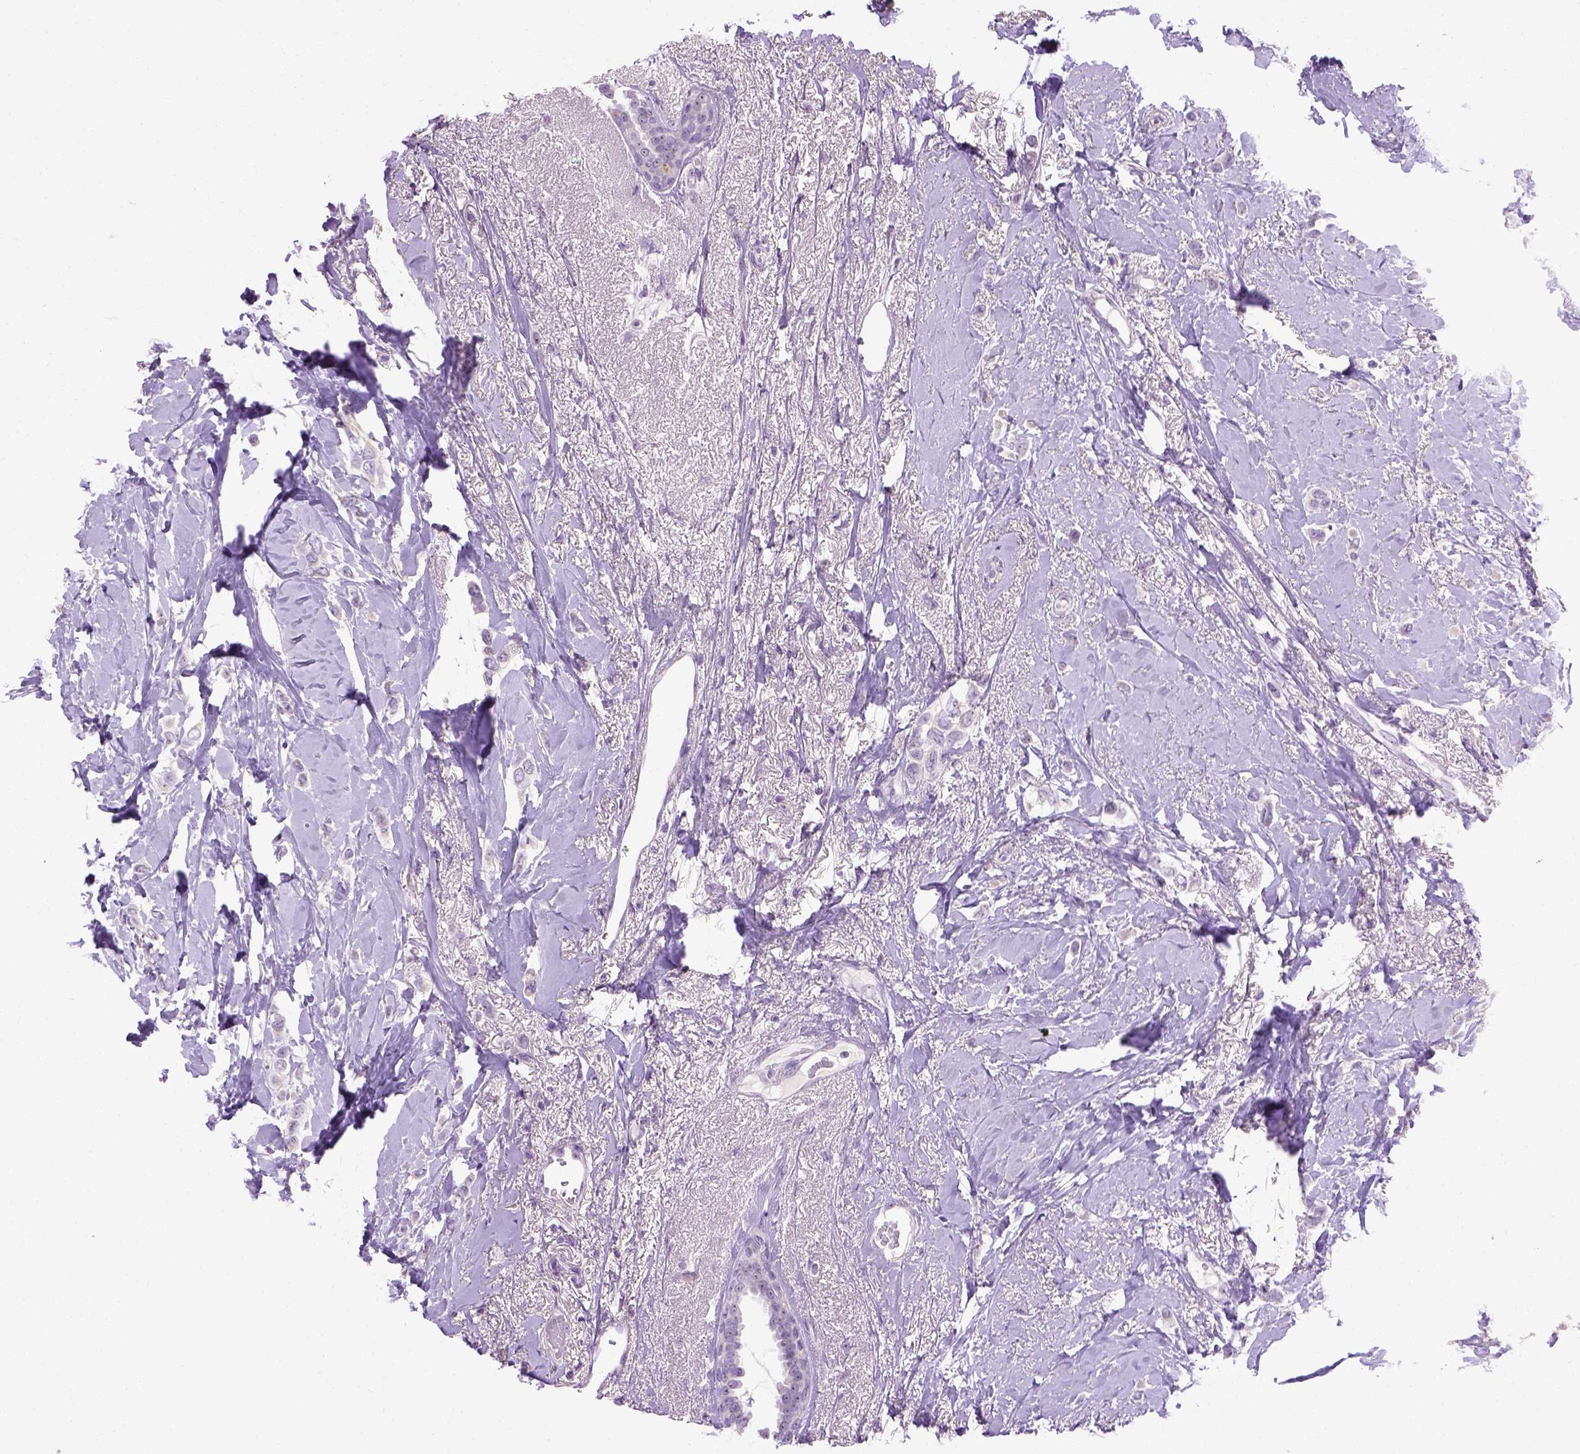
{"staining": {"intensity": "negative", "quantity": "none", "location": "none"}, "tissue": "breast cancer", "cell_type": "Tumor cells", "image_type": "cancer", "snomed": [{"axis": "morphology", "description": "Lobular carcinoma"}, {"axis": "topography", "description": "Breast"}], "caption": "The immunohistochemistry (IHC) histopathology image has no significant positivity in tumor cells of lobular carcinoma (breast) tissue. (DAB IHC, high magnification).", "gene": "UTP4", "patient": {"sex": "female", "age": 66}}